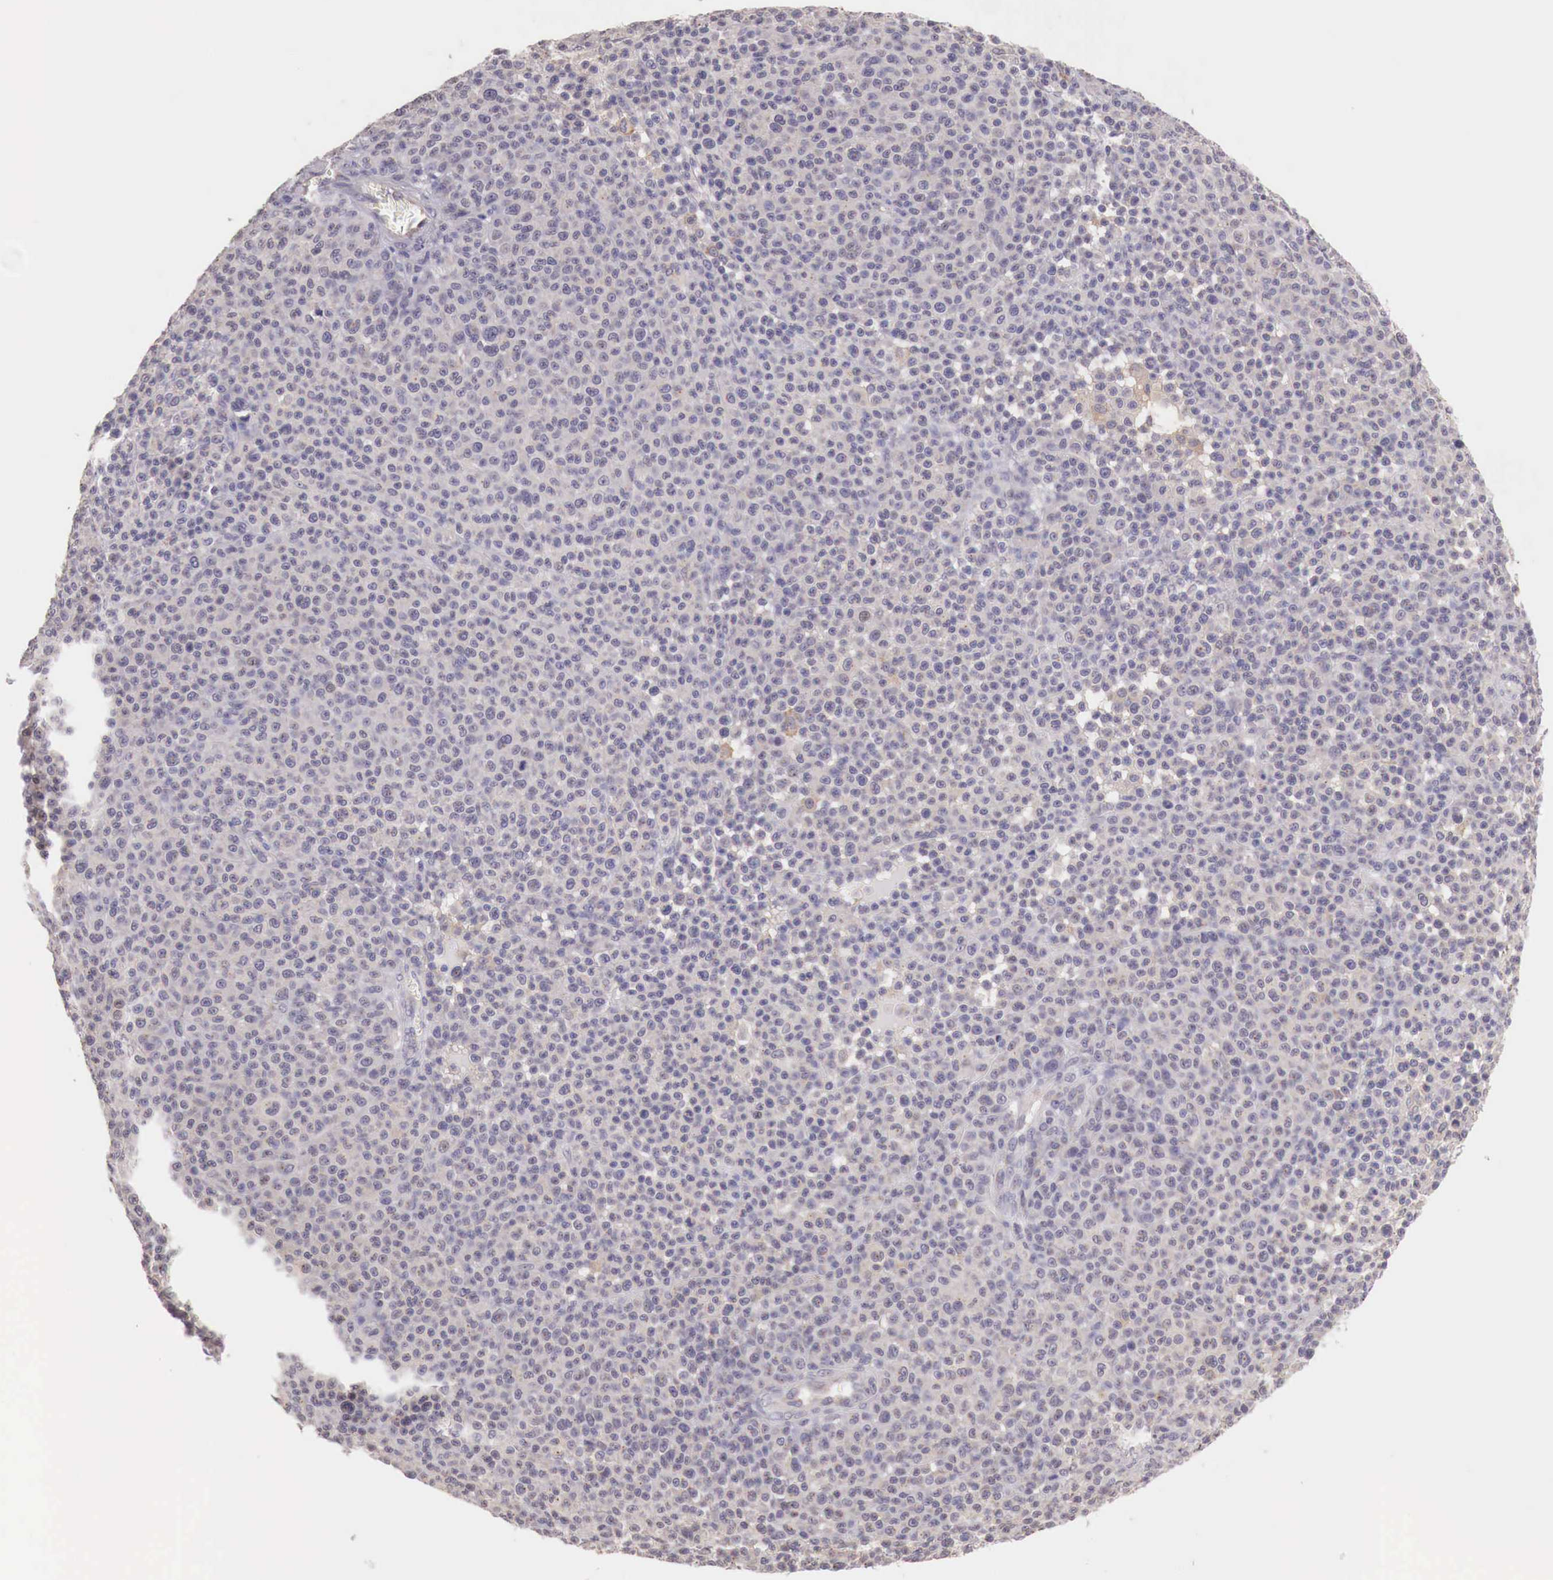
{"staining": {"intensity": "negative", "quantity": "none", "location": "none"}, "tissue": "melanoma", "cell_type": "Tumor cells", "image_type": "cancer", "snomed": [{"axis": "morphology", "description": "Malignant melanoma, Metastatic site"}, {"axis": "topography", "description": "Skin"}], "caption": "Immunohistochemistry of human malignant melanoma (metastatic site) demonstrates no expression in tumor cells.", "gene": "CHRDL1", "patient": {"sex": "male", "age": 32}}